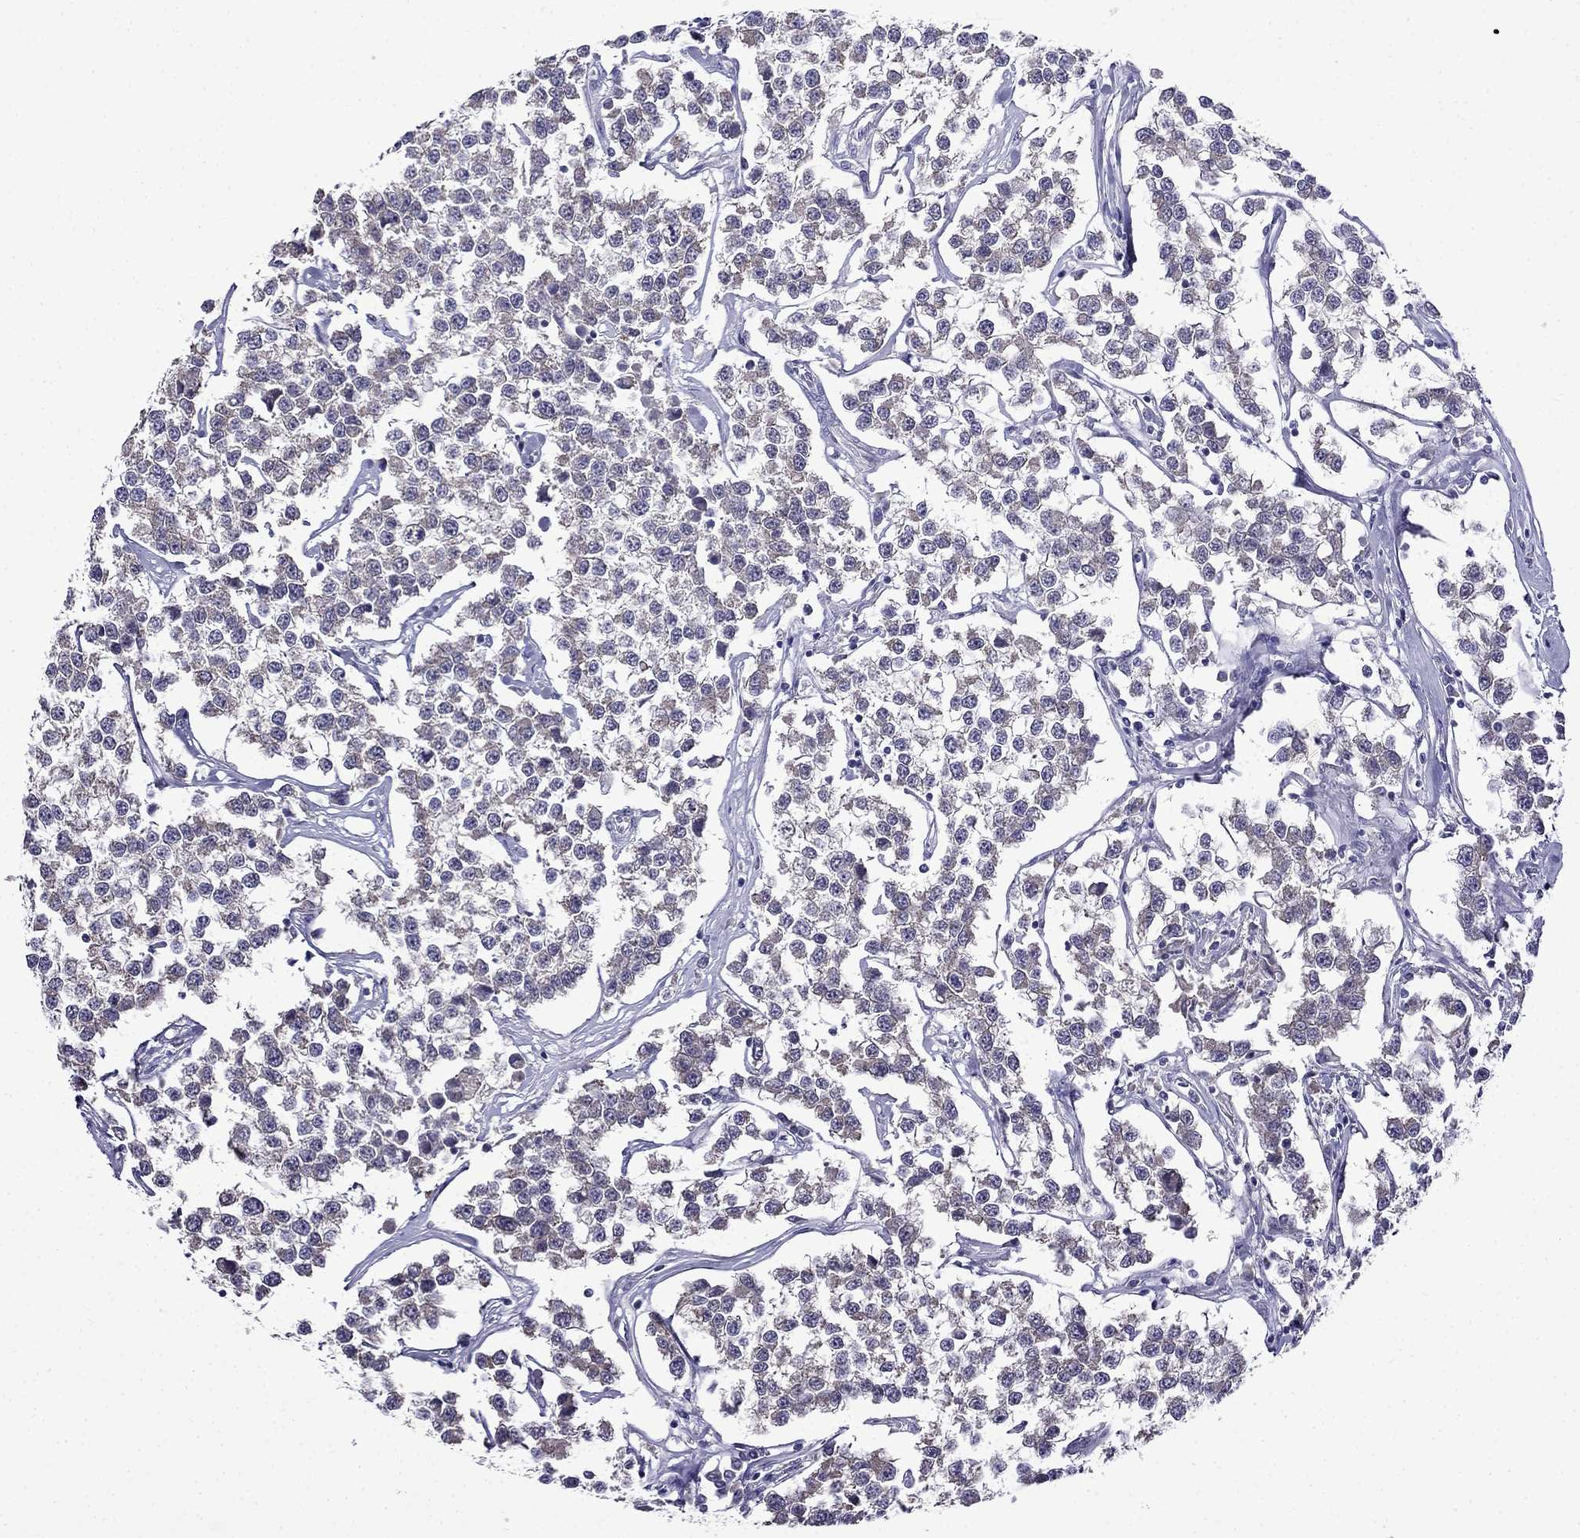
{"staining": {"intensity": "weak", "quantity": "25%-75%", "location": "cytoplasmic/membranous"}, "tissue": "testis cancer", "cell_type": "Tumor cells", "image_type": "cancer", "snomed": [{"axis": "morphology", "description": "Seminoma, NOS"}, {"axis": "topography", "description": "Testis"}], "caption": "Human seminoma (testis) stained for a protein (brown) exhibits weak cytoplasmic/membranous positive expression in approximately 25%-75% of tumor cells.", "gene": "PI16", "patient": {"sex": "male", "age": 59}}